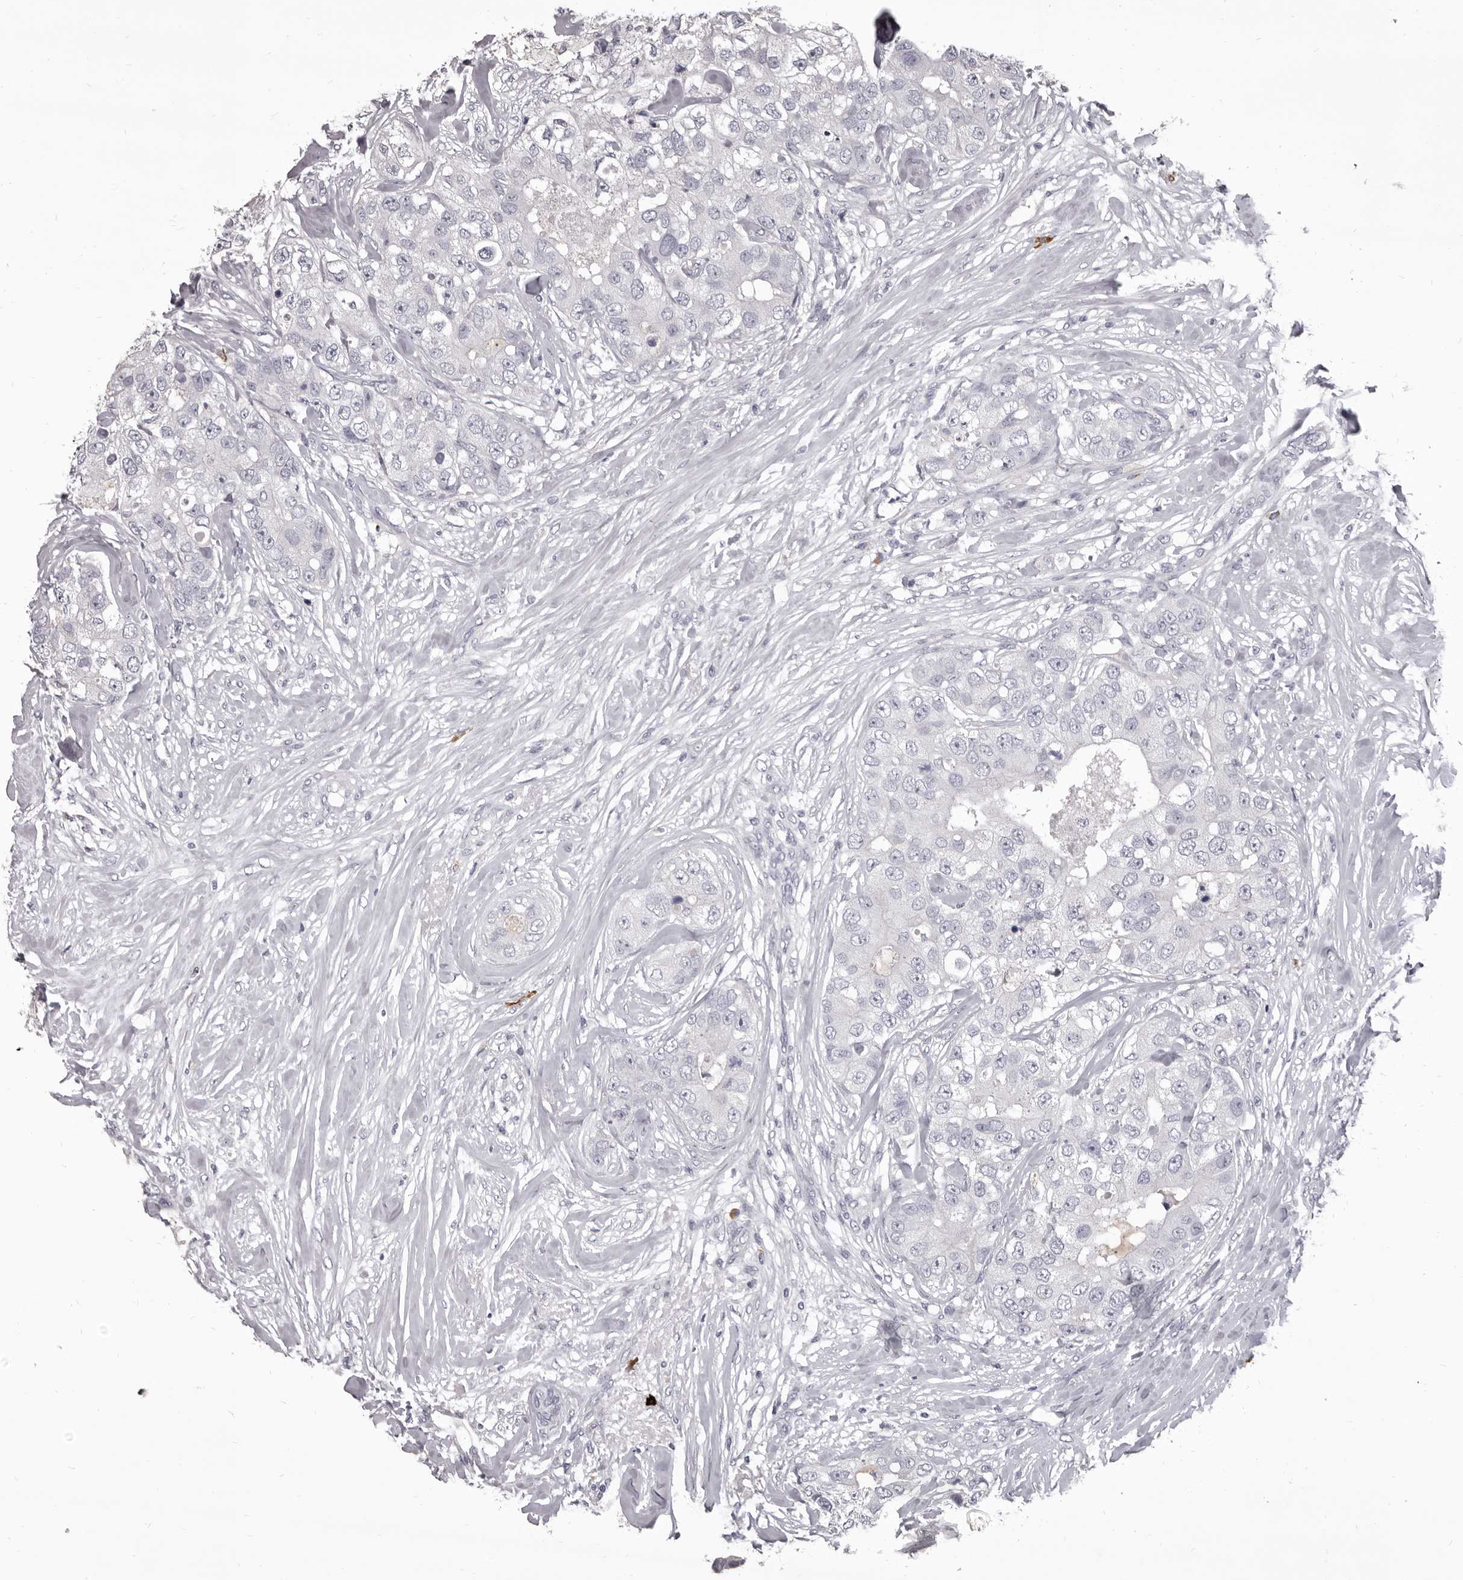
{"staining": {"intensity": "negative", "quantity": "none", "location": "none"}, "tissue": "breast cancer", "cell_type": "Tumor cells", "image_type": "cancer", "snomed": [{"axis": "morphology", "description": "Duct carcinoma"}, {"axis": "topography", "description": "Breast"}], "caption": "Breast infiltrating ductal carcinoma stained for a protein using immunohistochemistry exhibits no staining tumor cells.", "gene": "GZMH", "patient": {"sex": "female", "age": 62}}